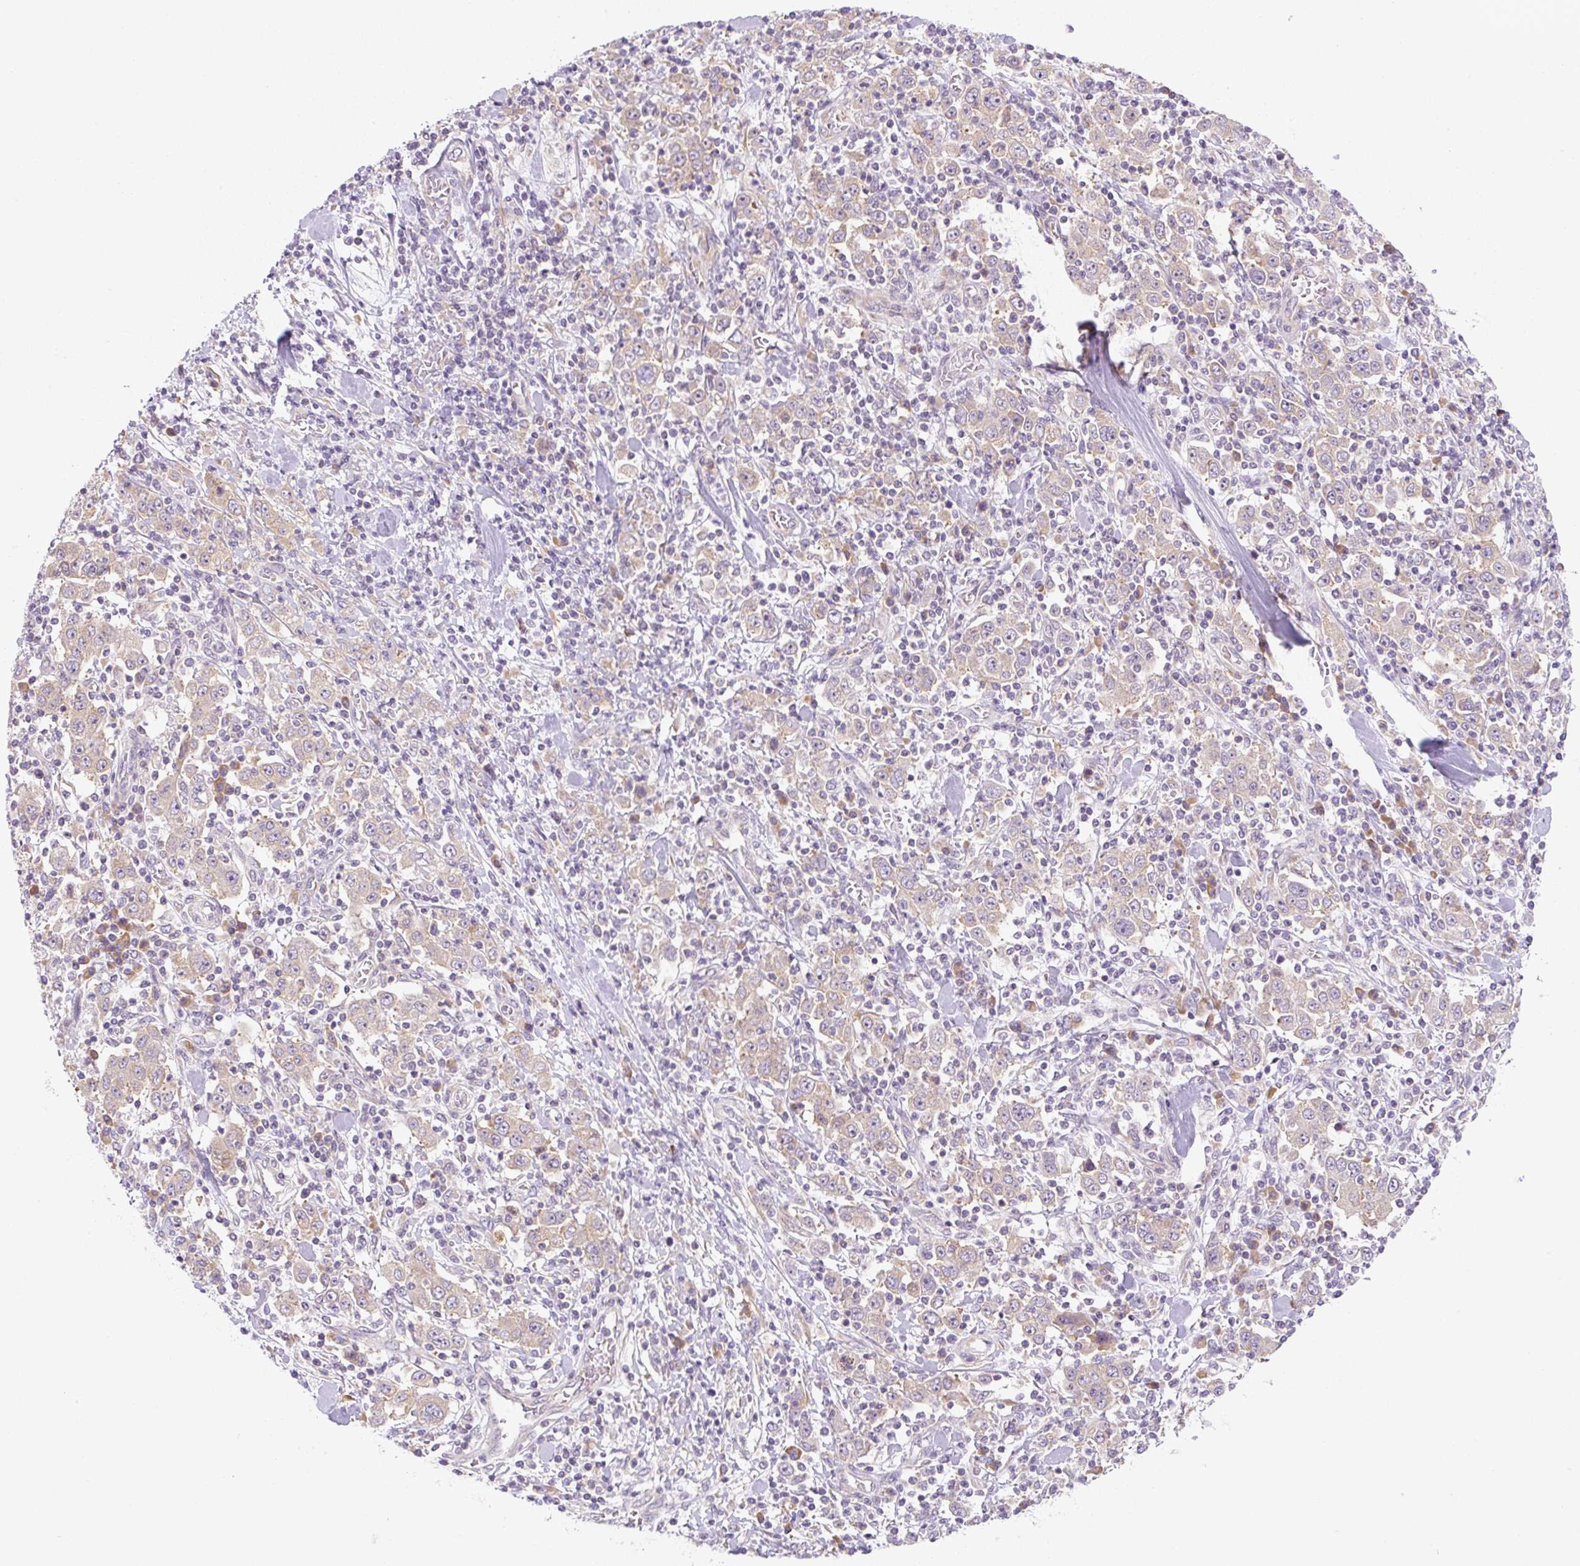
{"staining": {"intensity": "weak", "quantity": ">75%", "location": "cytoplasmic/membranous"}, "tissue": "stomach cancer", "cell_type": "Tumor cells", "image_type": "cancer", "snomed": [{"axis": "morphology", "description": "Normal tissue, NOS"}, {"axis": "morphology", "description": "Adenocarcinoma, NOS"}, {"axis": "topography", "description": "Stomach, upper"}, {"axis": "topography", "description": "Stomach"}], "caption": "A micrograph of human adenocarcinoma (stomach) stained for a protein exhibits weak cytoplasmic/membranous brown staining in tumor cells.", "gene": "RPL18A", "patient": {"sex": "male", "age": 59}}